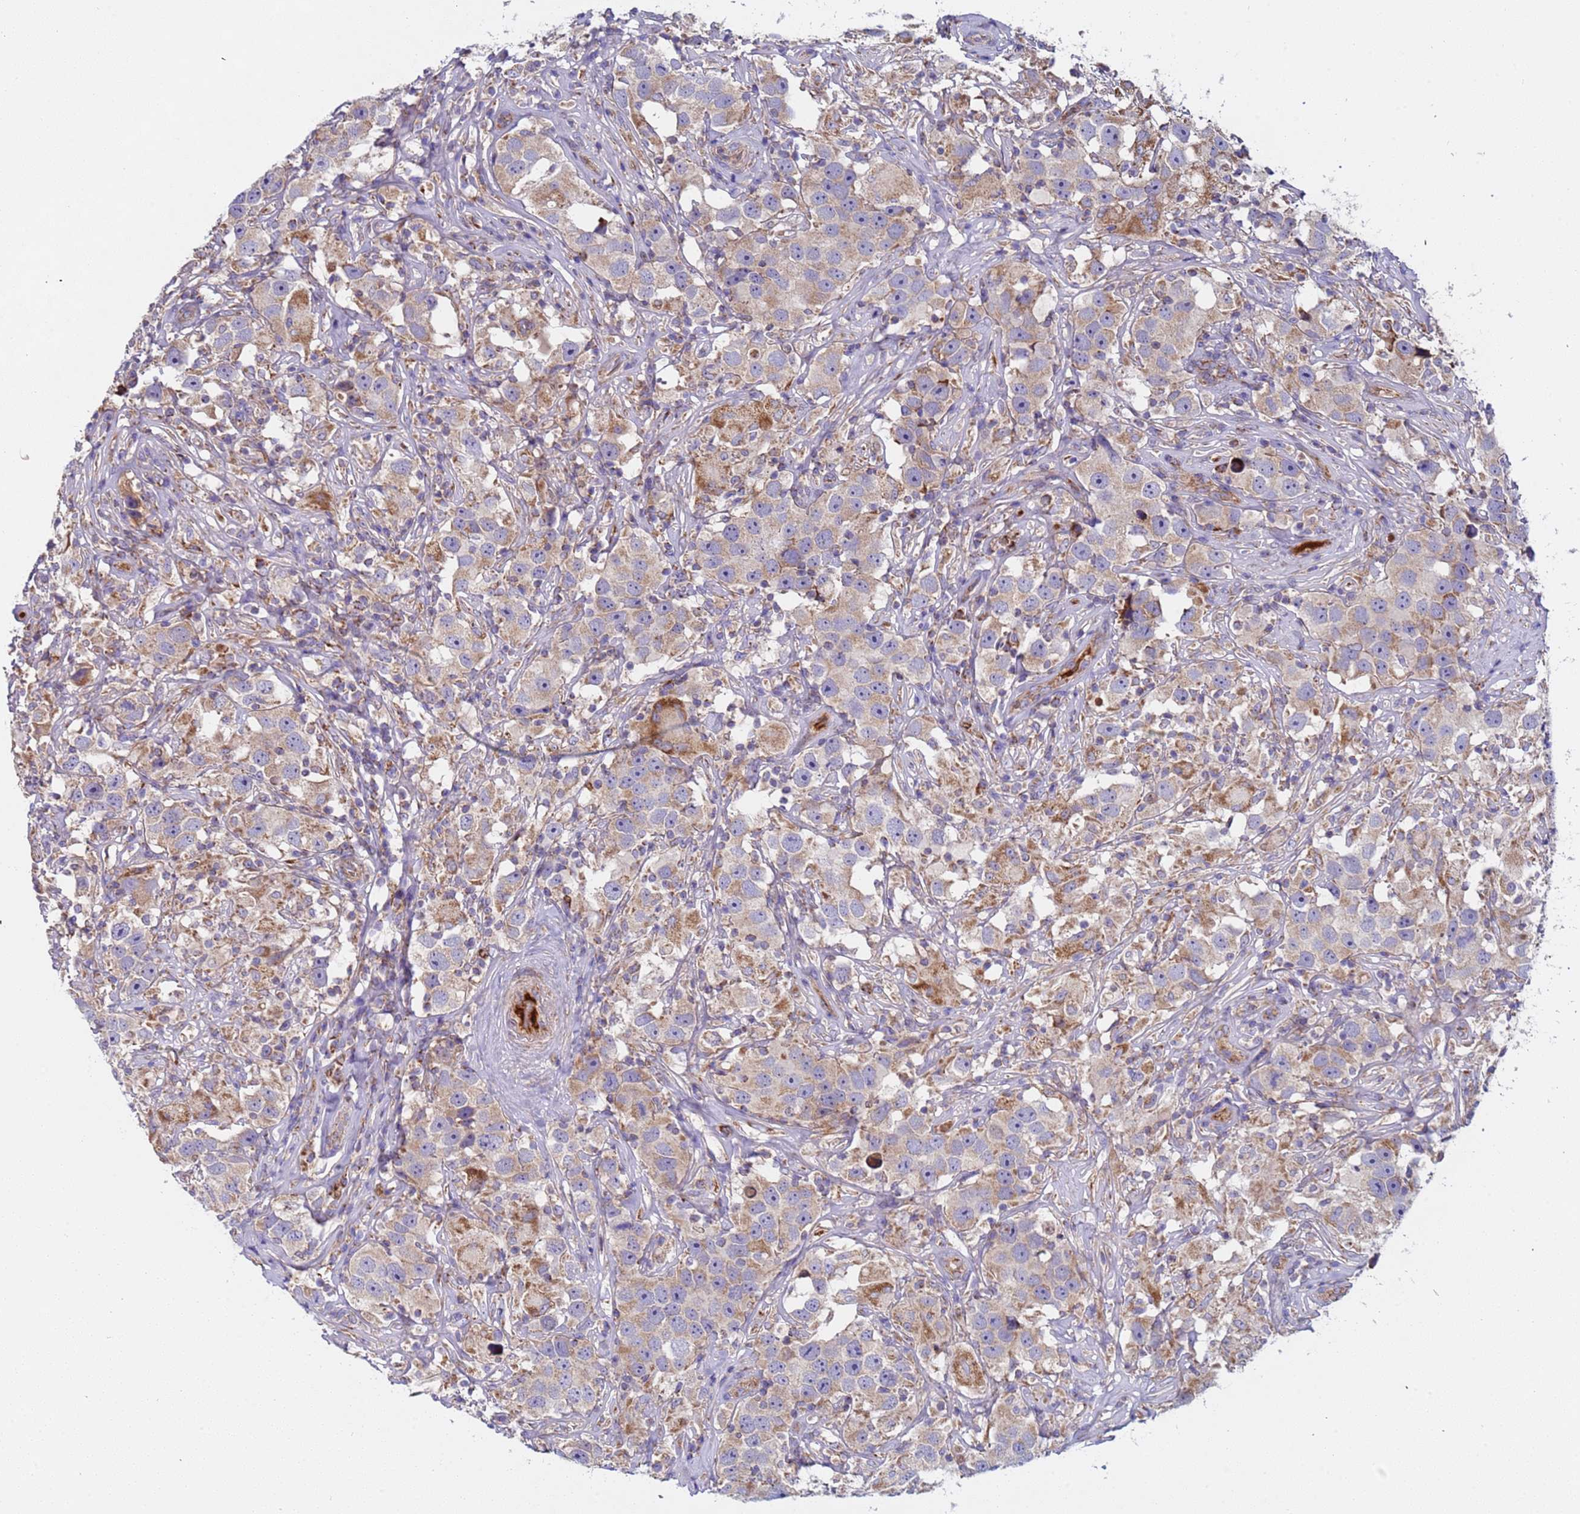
{"staining": {"intensity": "moderate", "quantity": "<25%", "location": "cytoplasmic/membranous"}, "tissue": "testis cancer", "cell_type": "Tumor cells", "image_type": "cancer", "snomed": [{"axis": "morphology", "description": "Seminoma, NOS"}, {"axis": "topography", "description": "Testis"}], "caption": "Protein staining demonstrates moderate cytoplasmic/membranous positivity in approximately <25% of tumor cells in testis seminoma.", "gene": "TMEM126A", "patient": {"sex": "male", "age": 49}}